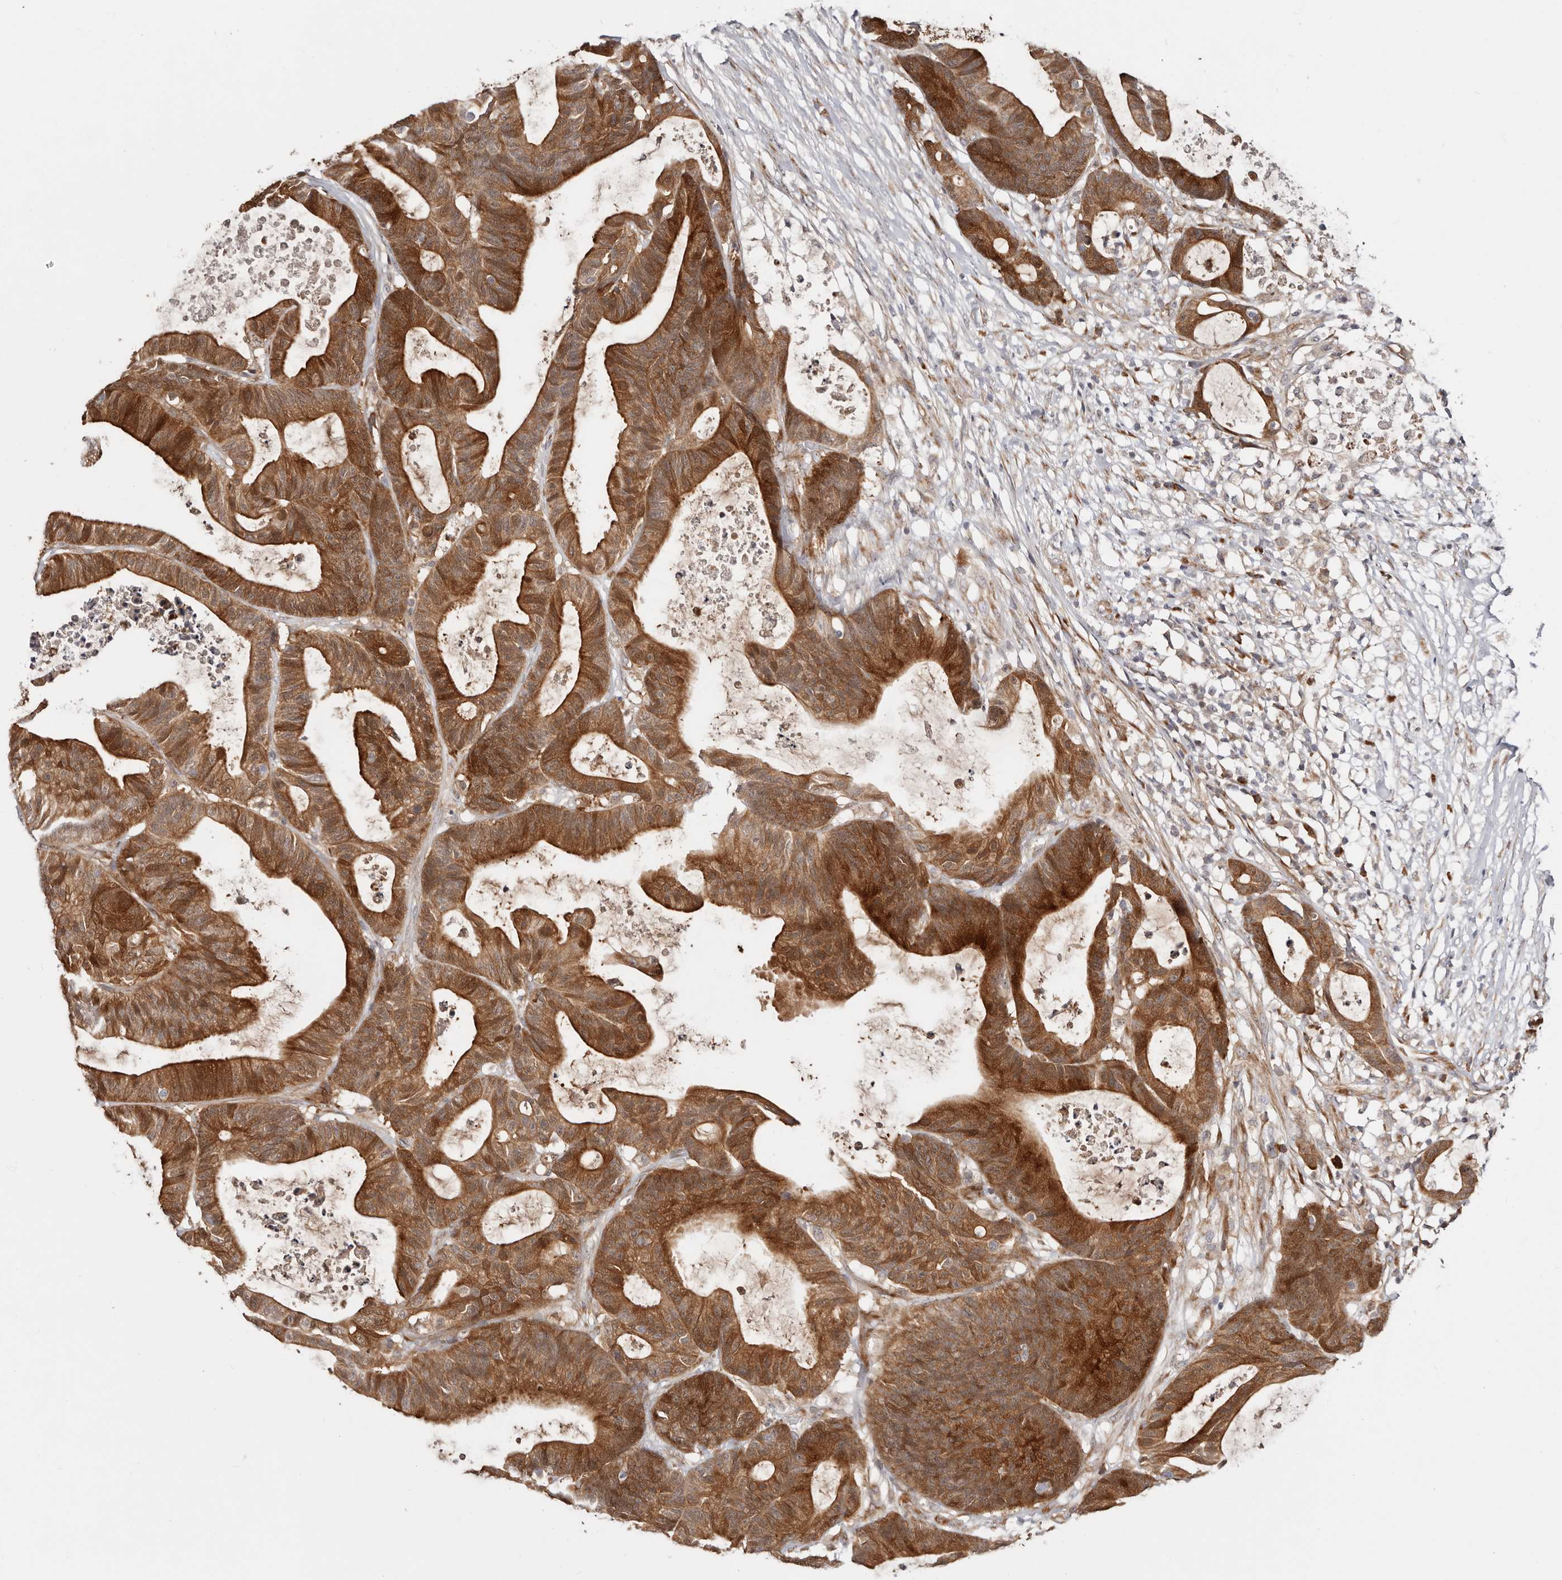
{"staining": {"intensity": "strong", "quantity": ">75%", "location": "cytoplasmic/membranous,nuclear"}, "tissue": "colorectal cancer", "cell_type": "Tumor cells", "image_type": "cancer", "snomed": [{"axis": "morphology", "description": "Adenocarcinoma, NOS"}, {"axis": "topography", "description": "Colon"}], "caption": "A high-resolution photomicrograph shows immunohistochemistry staining of colorectal cancer (adenocarcinoma), which shows strong cytoplasmic/membranous and nuclear expression in approximately >75% of tumor cells.", "gene": "BCL2L15", "patient": {"sex": "female", "age": 84}}